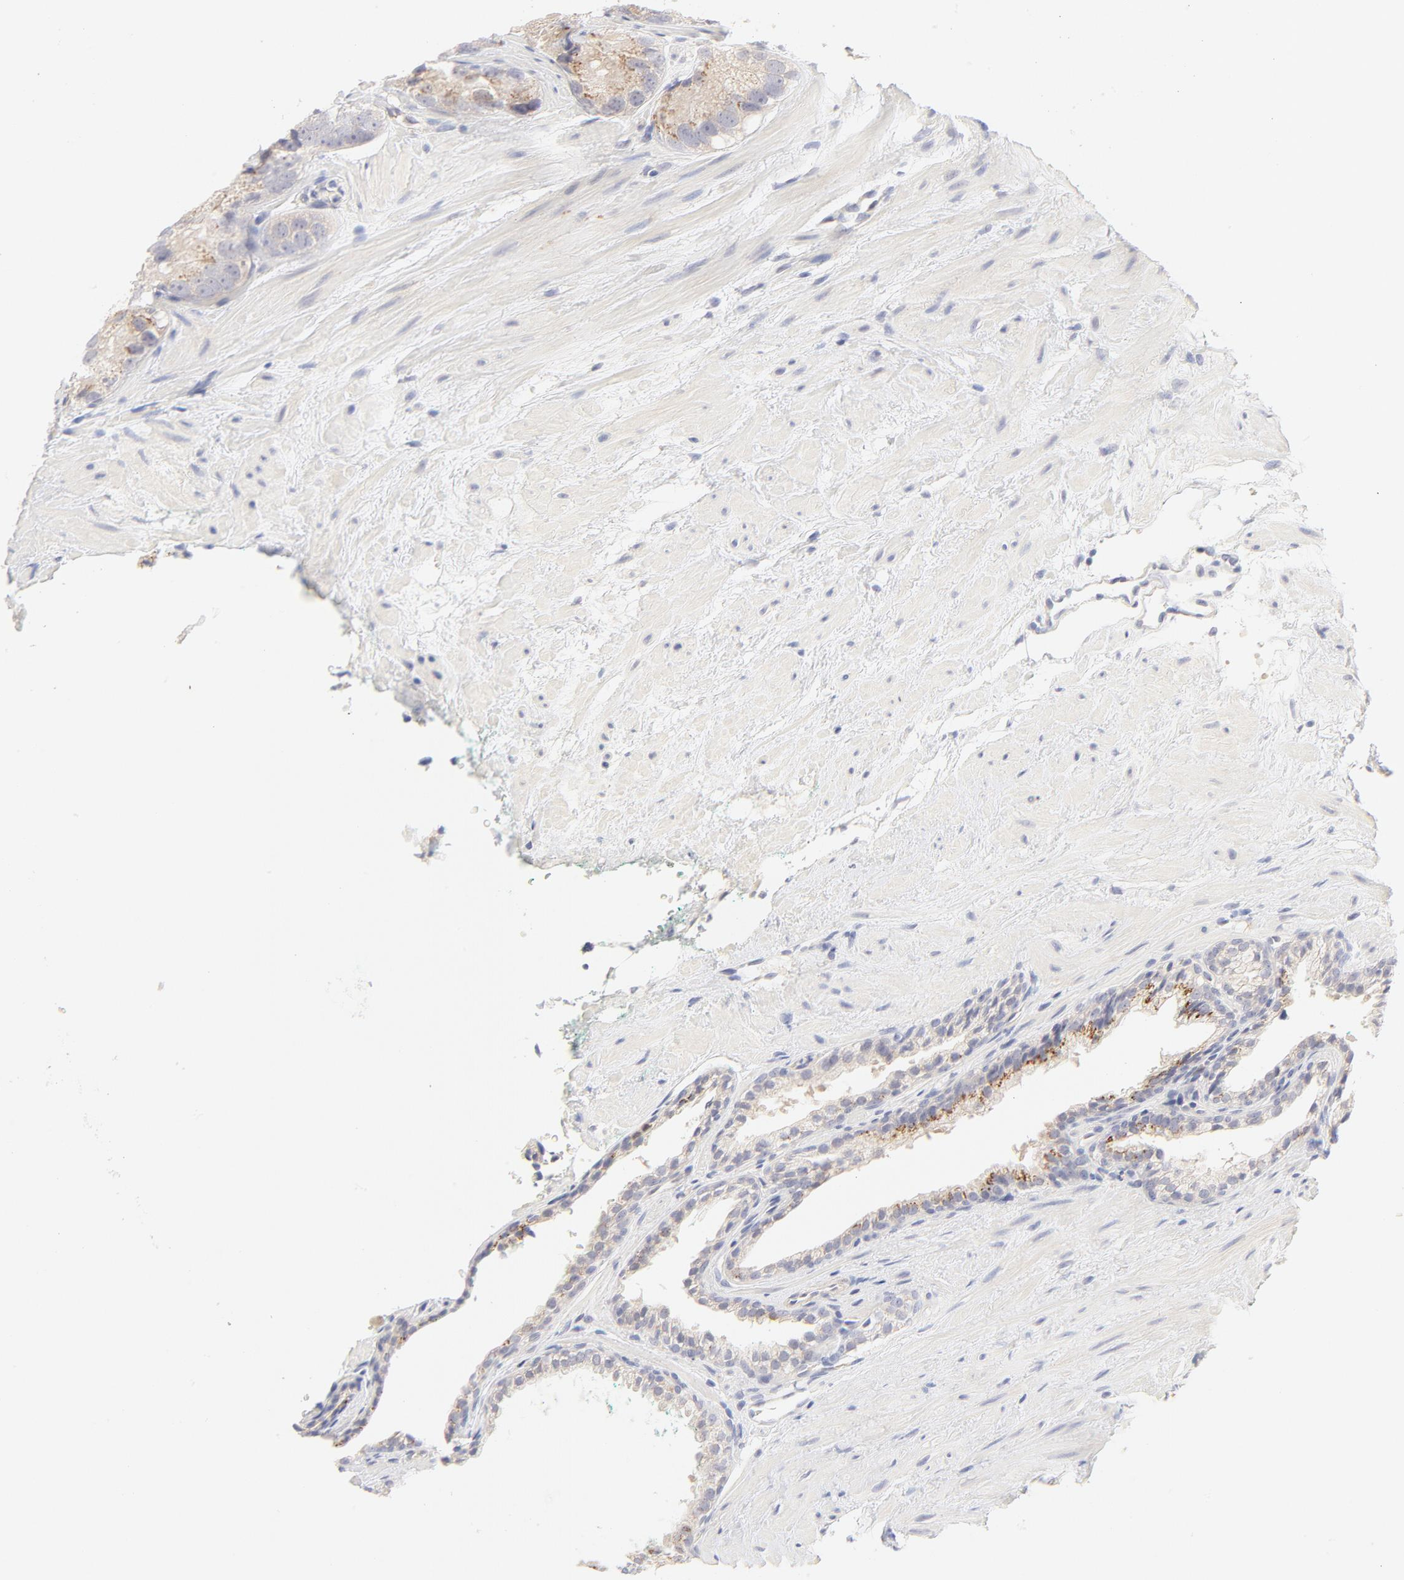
{"staining": {"intensity": "moderate", "quantity": "25%-75%", "location": "cytoplasmic/membranous"}, "tissue": "prostate cancer", "cell_type": "Tumor cells", "image_type": "cancer", "snomed": [{"axis": "morphology", "description": "Adenocarcinoma, Low grade"}, {"axis": "topography", "description": "Prostate"}], "caption": "Prostate cancer stained with a brown dye displays moderate cytoplasmic/membranous positive expression in about 25%-75% of tumor cells.", "gene": "NKX2-2", "patient": {"sex": "male", "age": 69}}